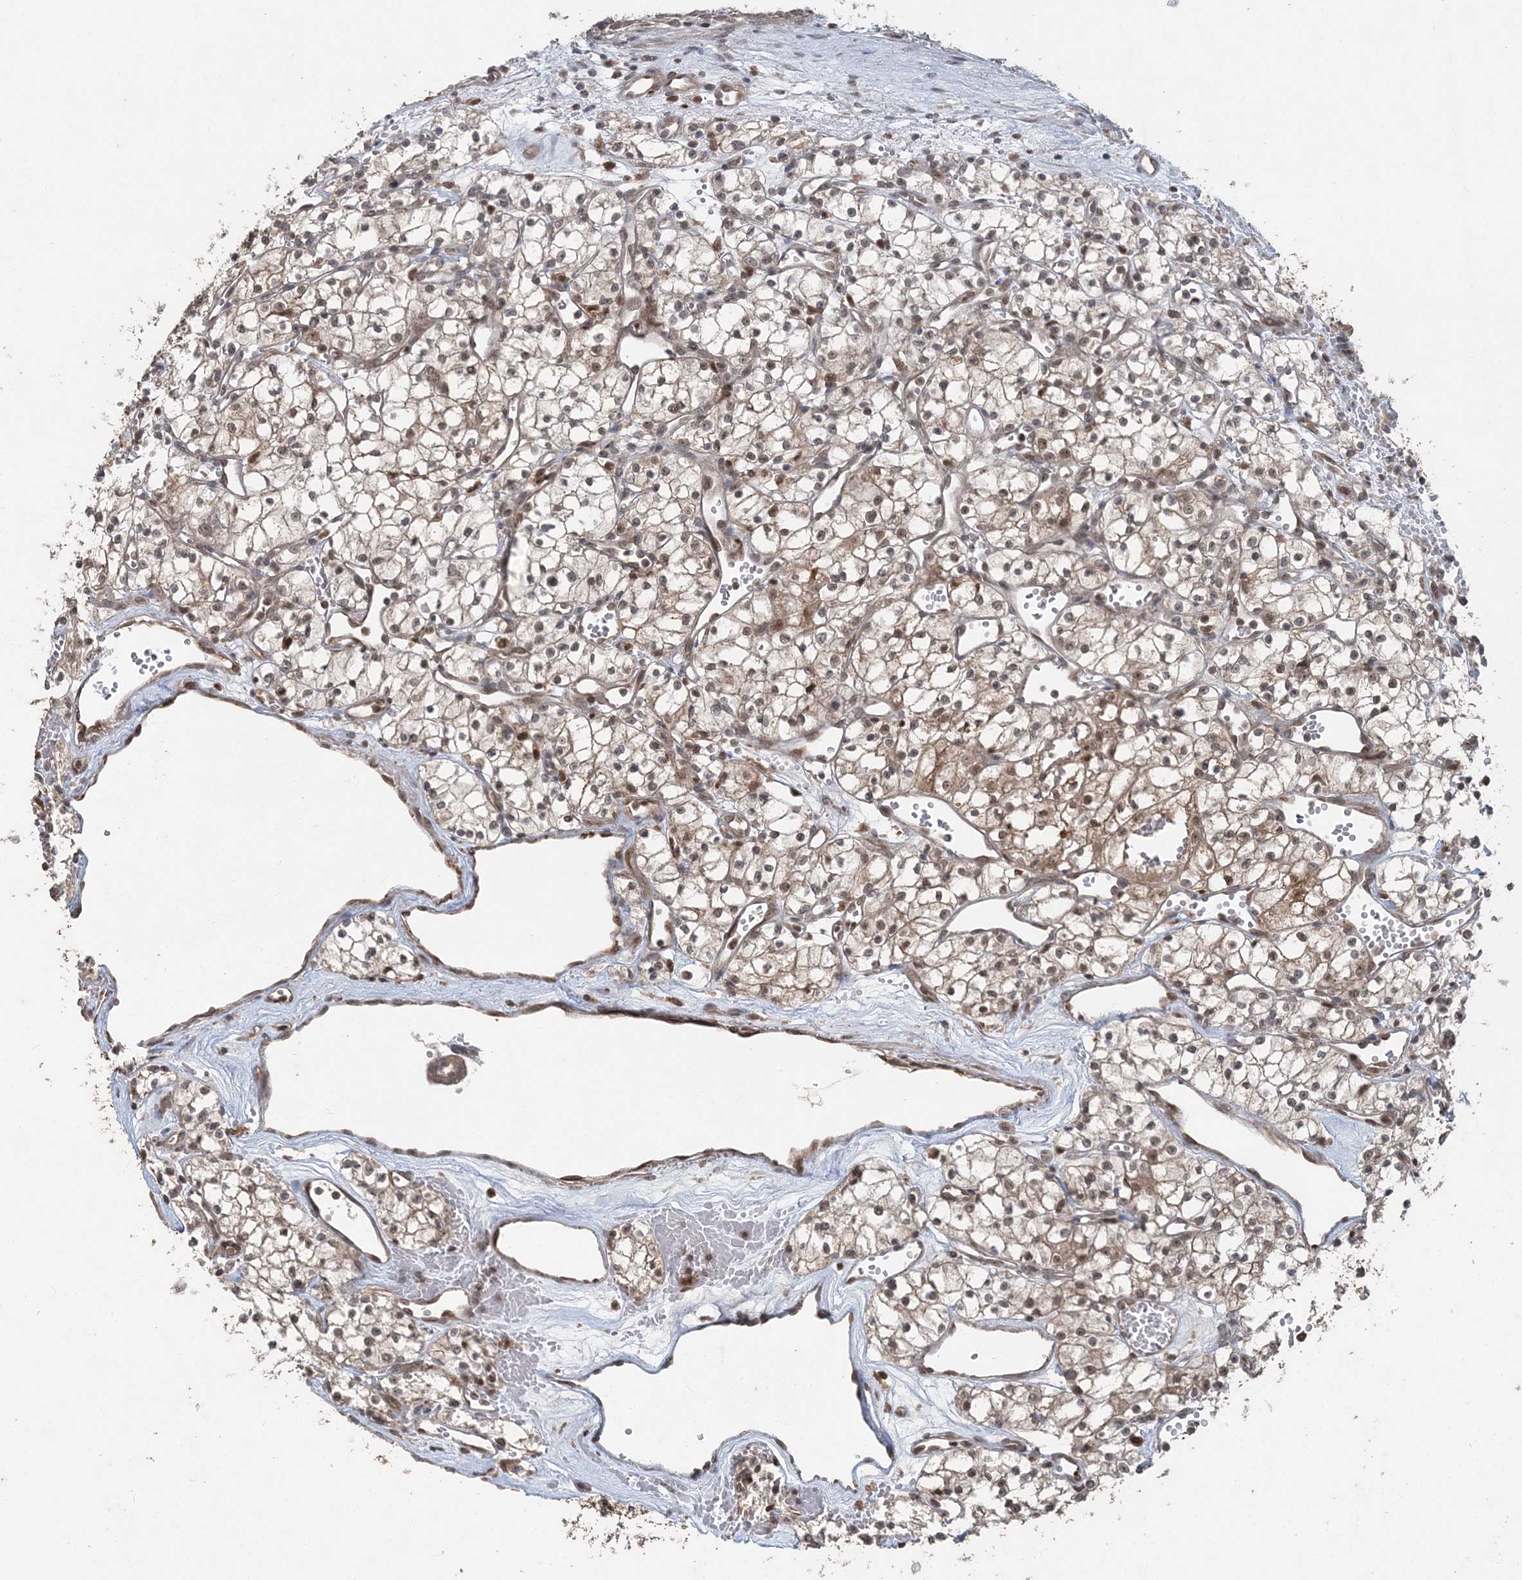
{"staining": {"intensity": "moderate", "quantity": "<25%", "location": "cytoplasmic/membranous"}, "tissue": "renal cancer", "cell_type": "Tumor cells", "image_type": "cancer", "snomed": [{"axis": "morphology", "description": "Adenocarcinoma, NOS"}, {"axis": "topography", "description": "Kidney"}], "caption": "Protein staining demonstrates moderate cytoplasmic/membranous staining in approximately <25% of tumor cells in renal cancer.", "gene": "SLU7", "patient": {"sex": "male", "age": 59}}